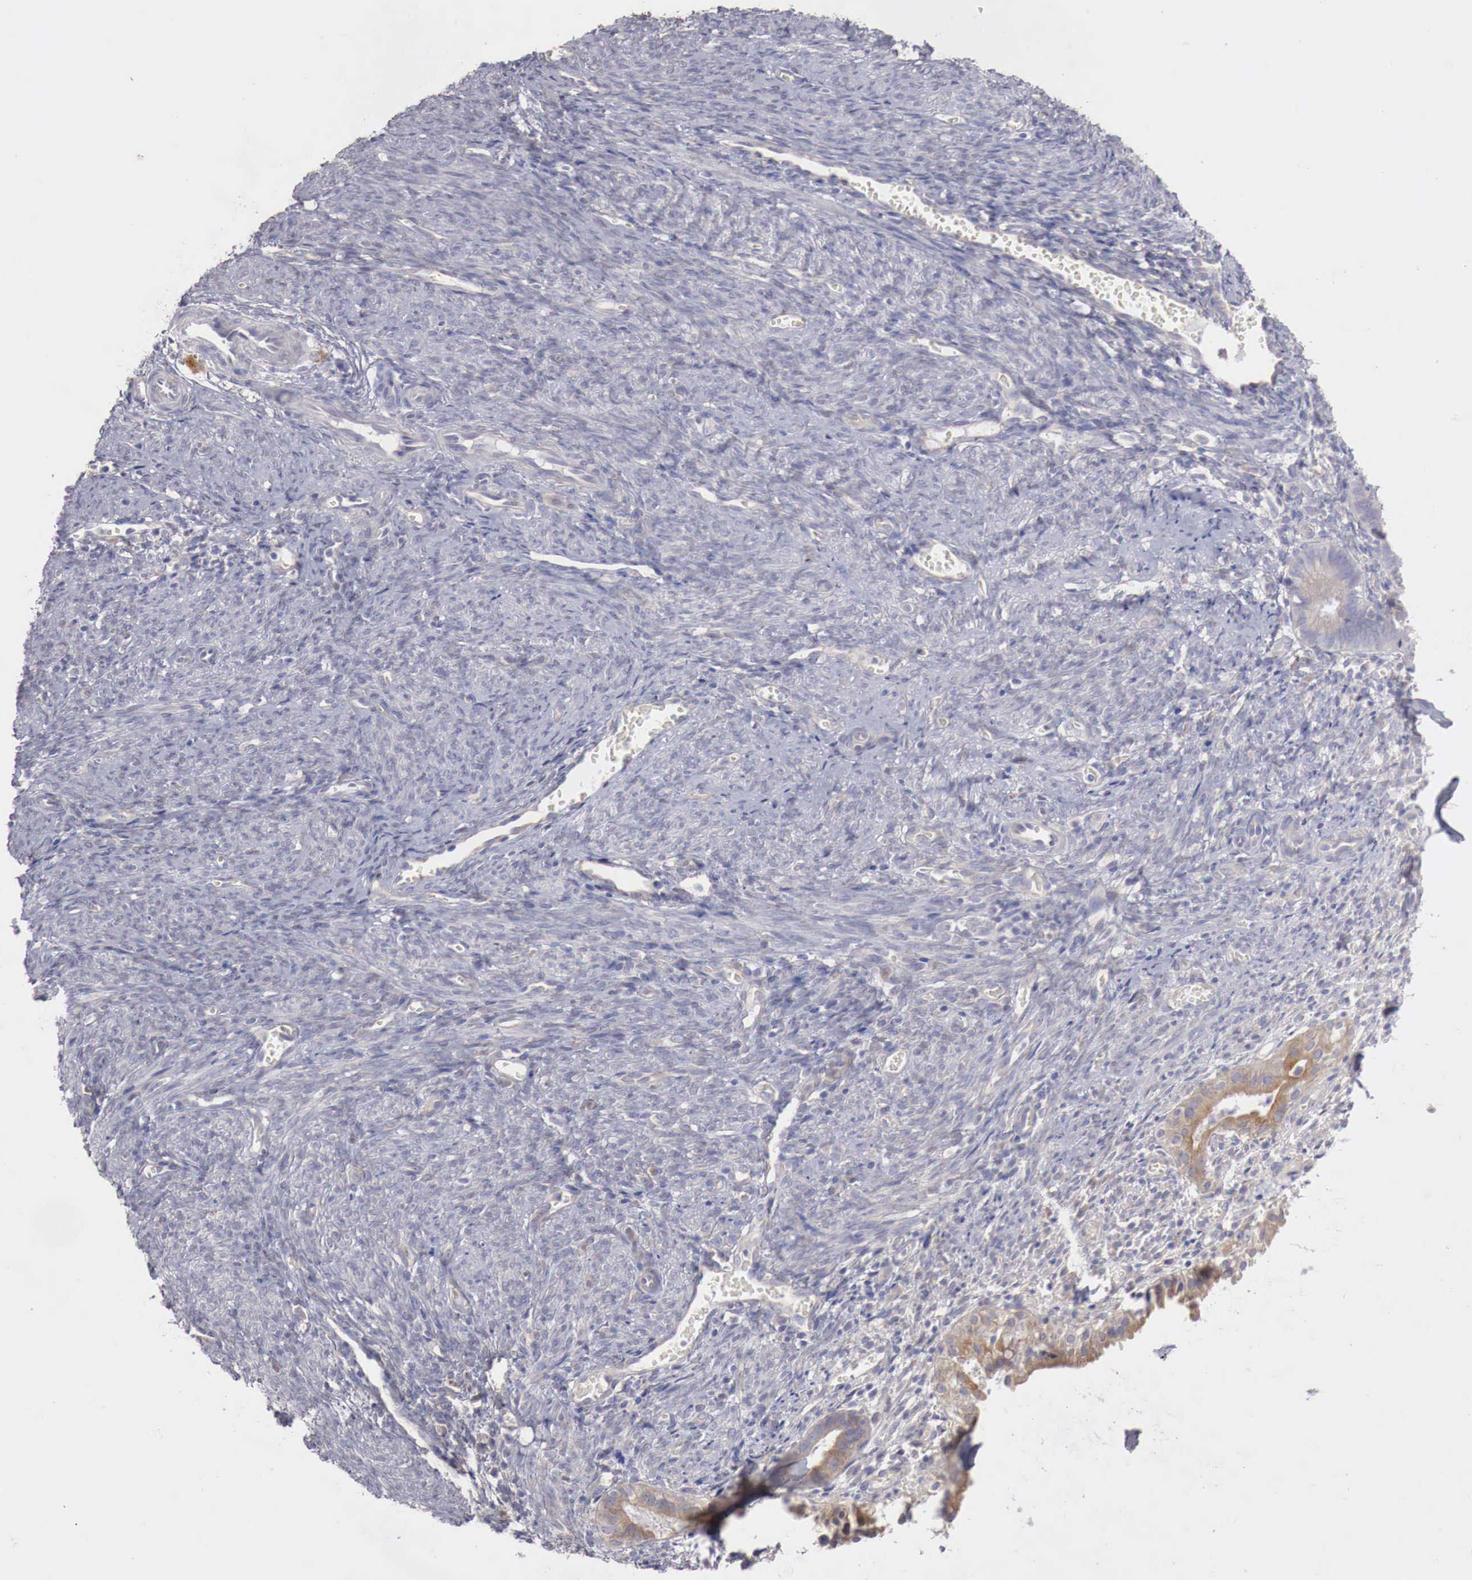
{"staining": {"intensity": "negative", "quantity": "none", "location": "none"}, "tissue": "endometrium", "cell_type": "Cells in endometrial stroma", "image_type": "normal", "snomed": [{"axis": "morphology", "description": "Normal tissue, NOS"}, {"axis": "topography", "description": "Uterus"}], "caption": "DAB (3,3'-diaminobenzidine) immunohistochemical staining of unremarkable endometrium shows no significant expression in cells in endometrial stroma. (DAB (3,3'-diaminobenzidine) immunohistochemistry, high magnification).", "gene": "NSDHL", "patient": {"sex": "female", "age": 83}}